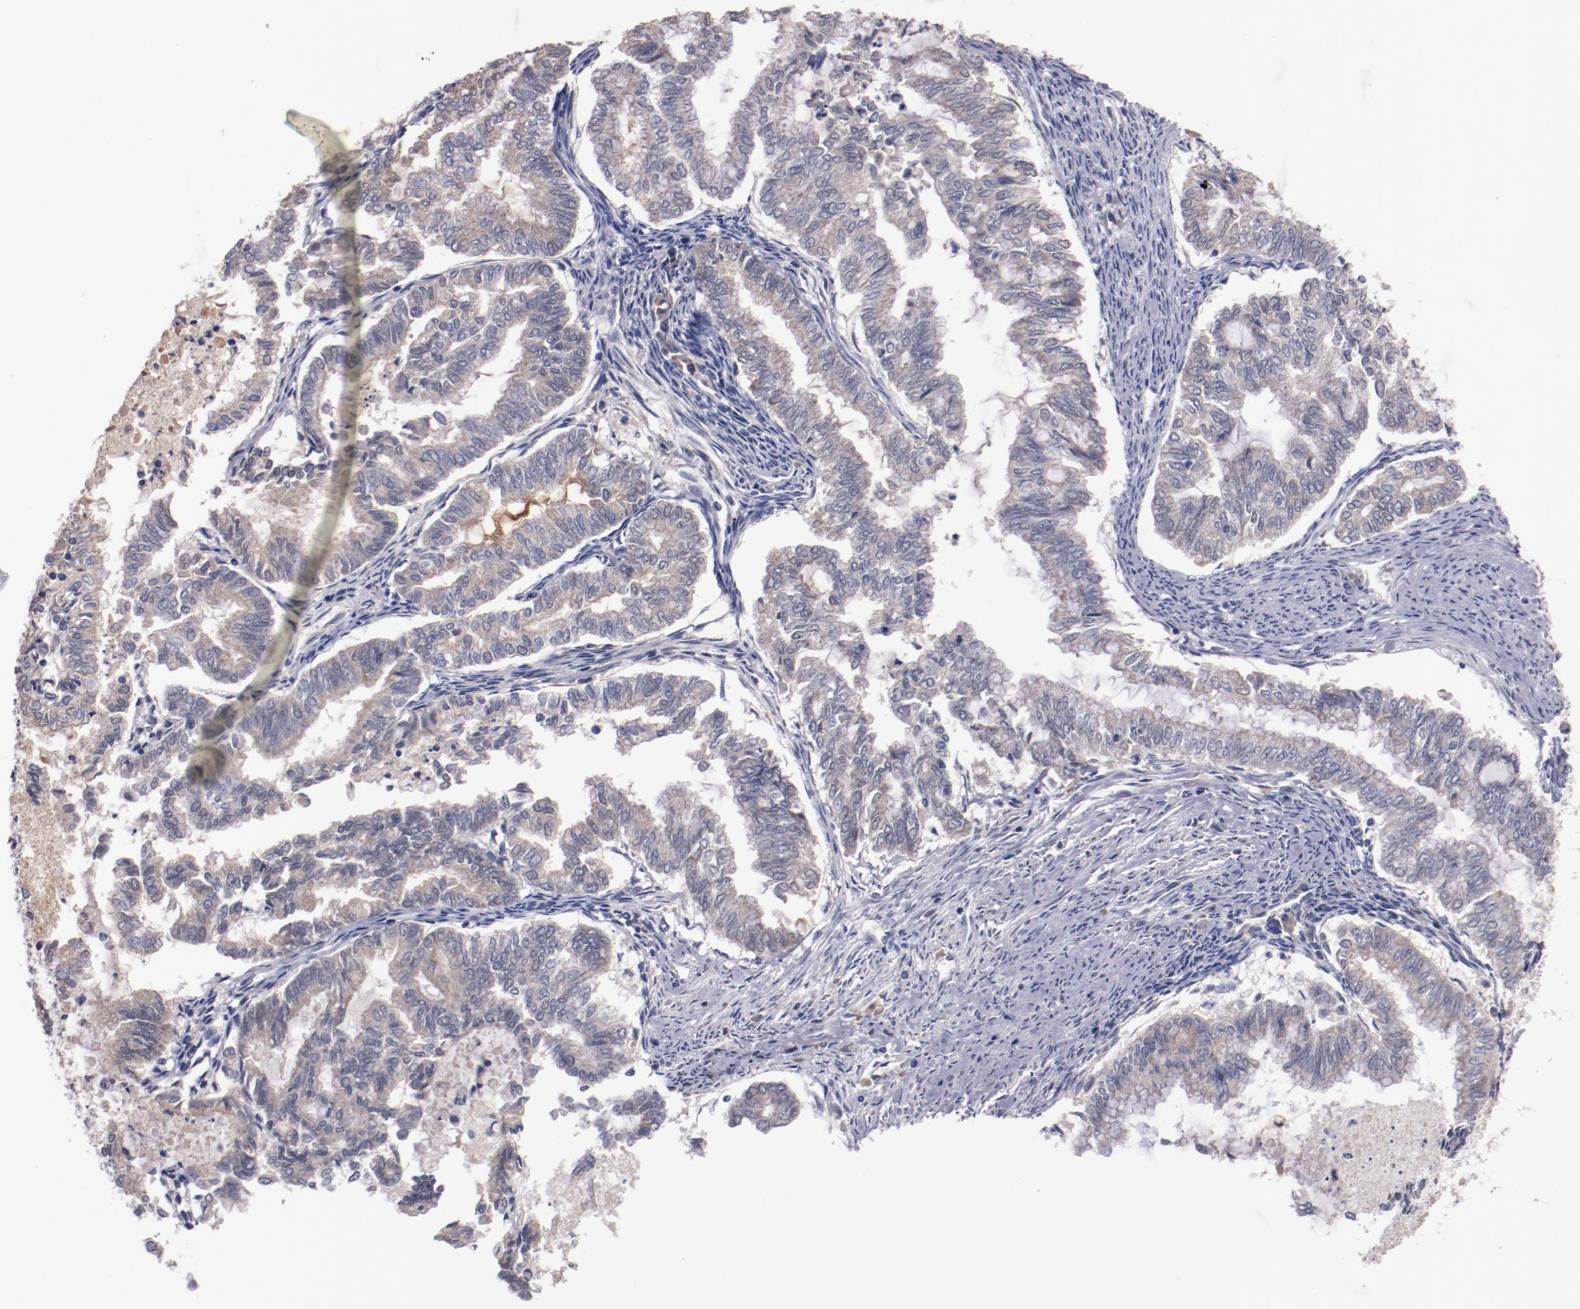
{"staining": {"intensity": "weak", "quantity": ">75%", "location": "cytoplasmic/membranous"}, "tissue": "endometrial cancer", "cell_type": "Tumor cells", "image_type": "cancer", "snomed": [{"axis": "morphology", "description": "Adenocarcinoma, NOS"}, {"axis": "topography", "description": "Endometrium"}], "caption": "Endometrial adenocarcinoma tissue reveals weak cytoplasmic/membranous positivity in about >75% of tumor cells", "gene": "FAM81A", "patient": {"sex": "female", "age": 79}}